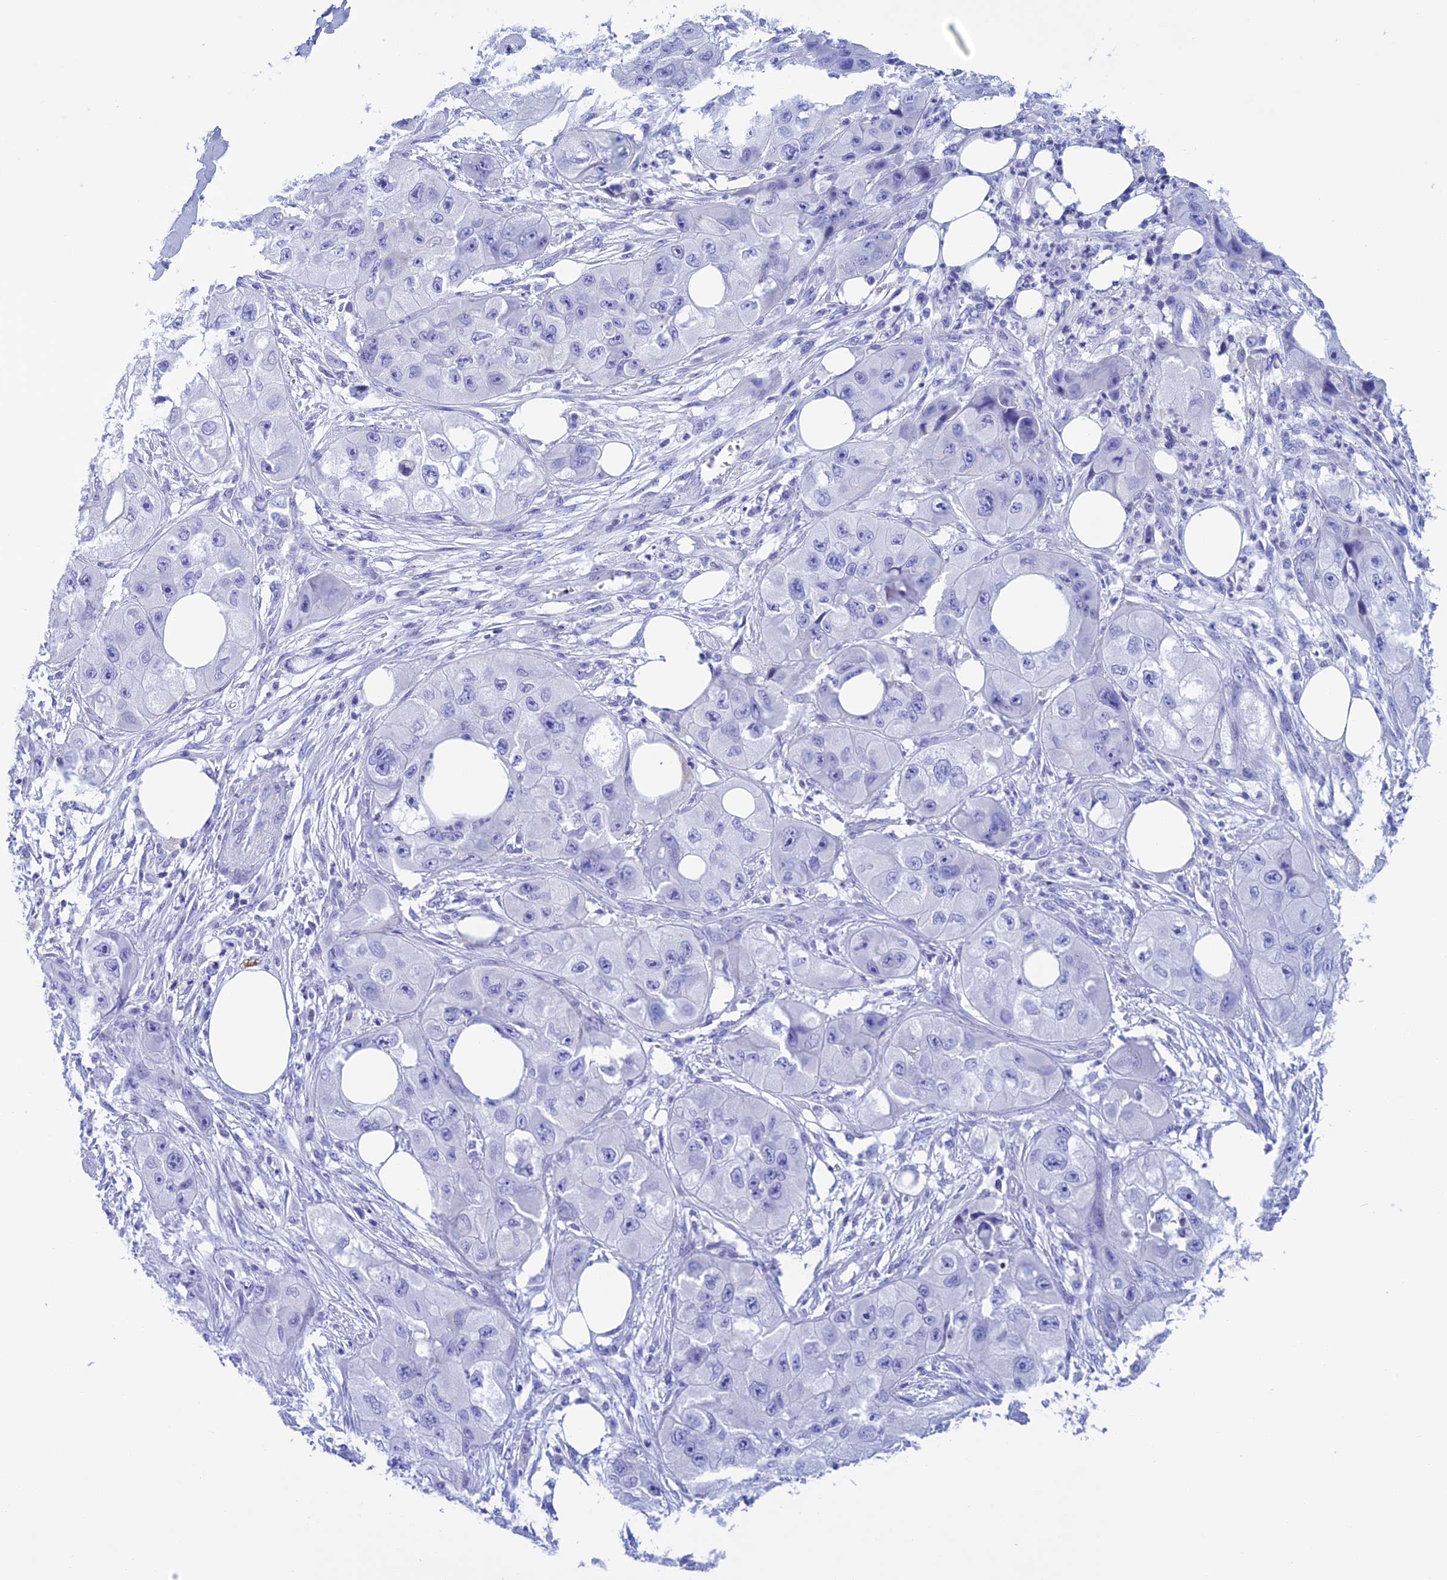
{"staining": {"intensity": "negative", "quantity": "none", "location": "none"}, "tissue": "skin cancer", "cell_type": "Tumor cells", "image_type": "cancer", "snomed": [{"axis": "morphology", "description": "Squamous cell carcinoma, NOS"}, {"axis": "topography", "description": "Skin"}, {"axis": "topography", "description": "Subcutis"}], "caption": "High power microscopy photomicrograph of an IHC photomicrograph of squamous cell carcinoma (skin), revealing no significant expression in tumor cells.", "gene": "NXPE4", "patient": {"sex": "male", "age": 73}}